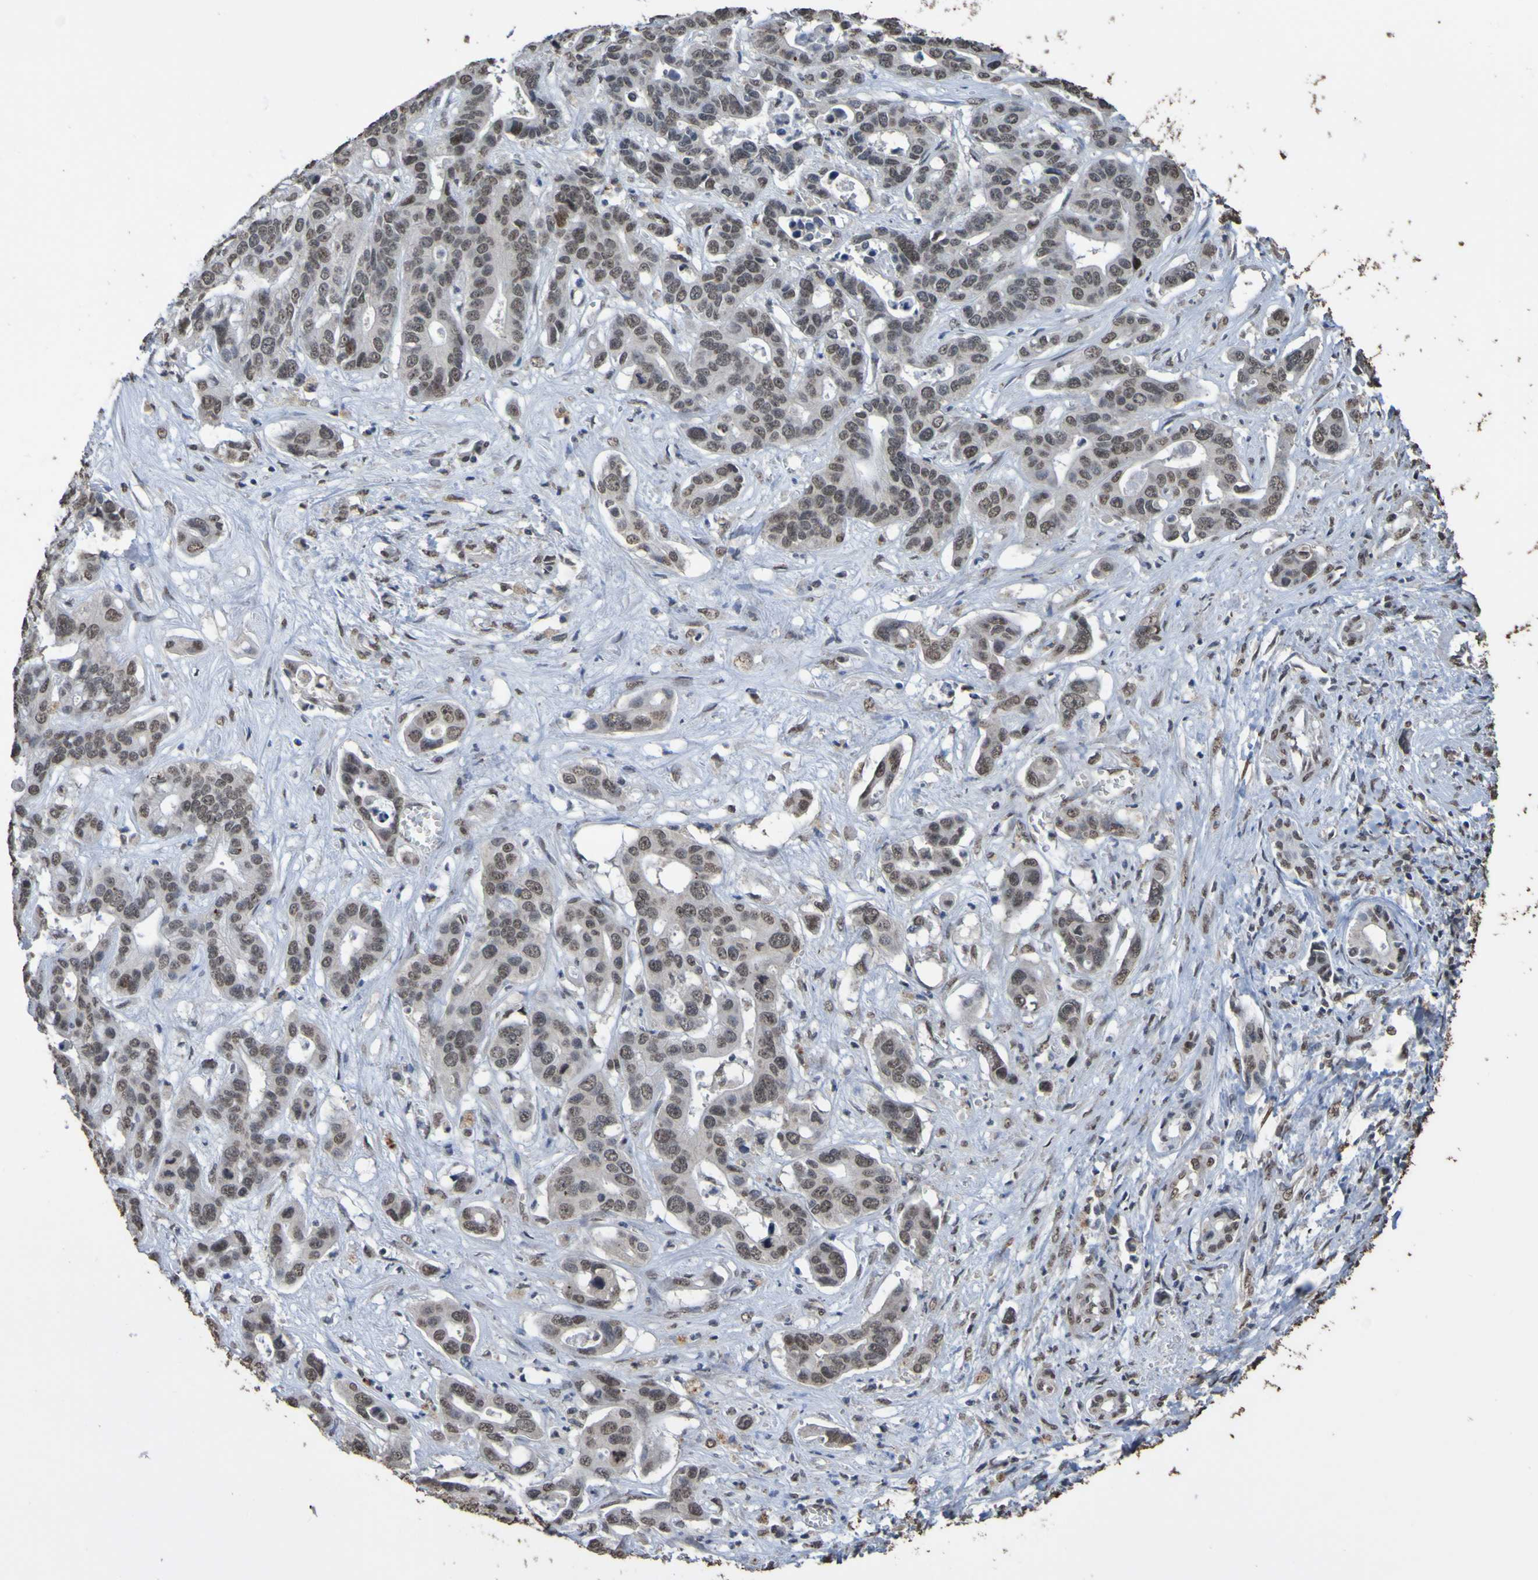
{"staining": {"intensity": "weak", "quantity": ">75%", "location": "nuclear"}, "tissue": "liver cancer", "cell_type": "Tumor cells", "image_type": "cancer", "snomed": [{"axis": "morphology", "description": "Cholangiocarcinoma"}, {"axis": "topography", "description": "Liver"}], "caption": "Immunohistochemistry (DAB) staining of human liver cancer displays weak nuclear protein staining in approximately >75% of tumor cells.", "gene": "ALKBH2", "patient": {"sex": "female", "age": 65}}